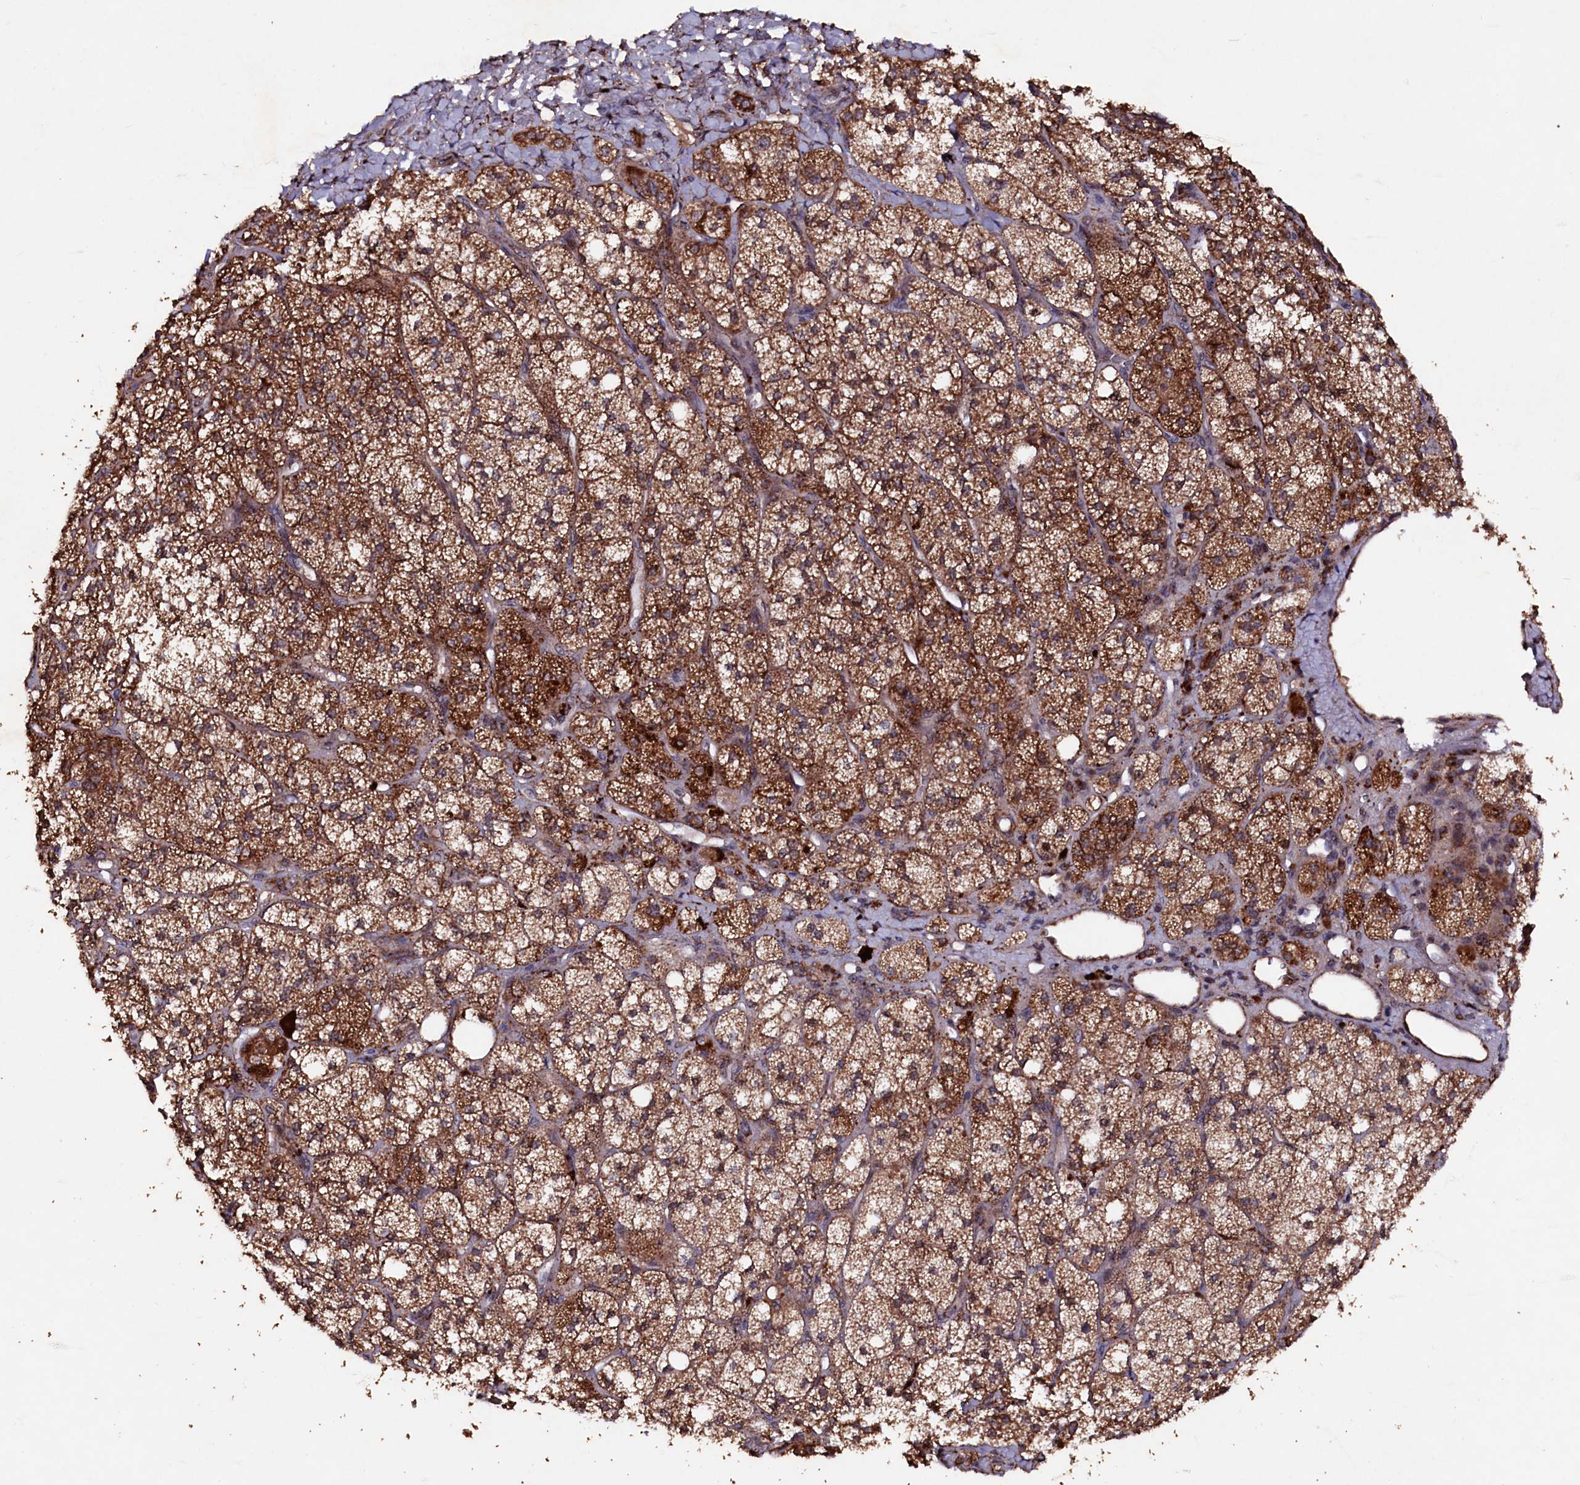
{"staining": {"intensity": "strong", "quantity": ">75%", "location": "cytoplasmic/membranous"}, "tissue": "adrenal gland", "cell_type": "Glandular cells", "image_type": "normal", "snomed": [{"axis": "morphology", "description": "Normal tissue, NOS"}, {"axis": "topography", "description": "Adrenal gland"}], "caption": "This micrograph displays immunohistochemistry (IHC) staining of benign human adrenal gland, with high strong cytoplasmic/membranous staining in approximately >75% of glandular cells.", "gene": "MYO1H", "patient": {"sex": "male", "age": 61}}